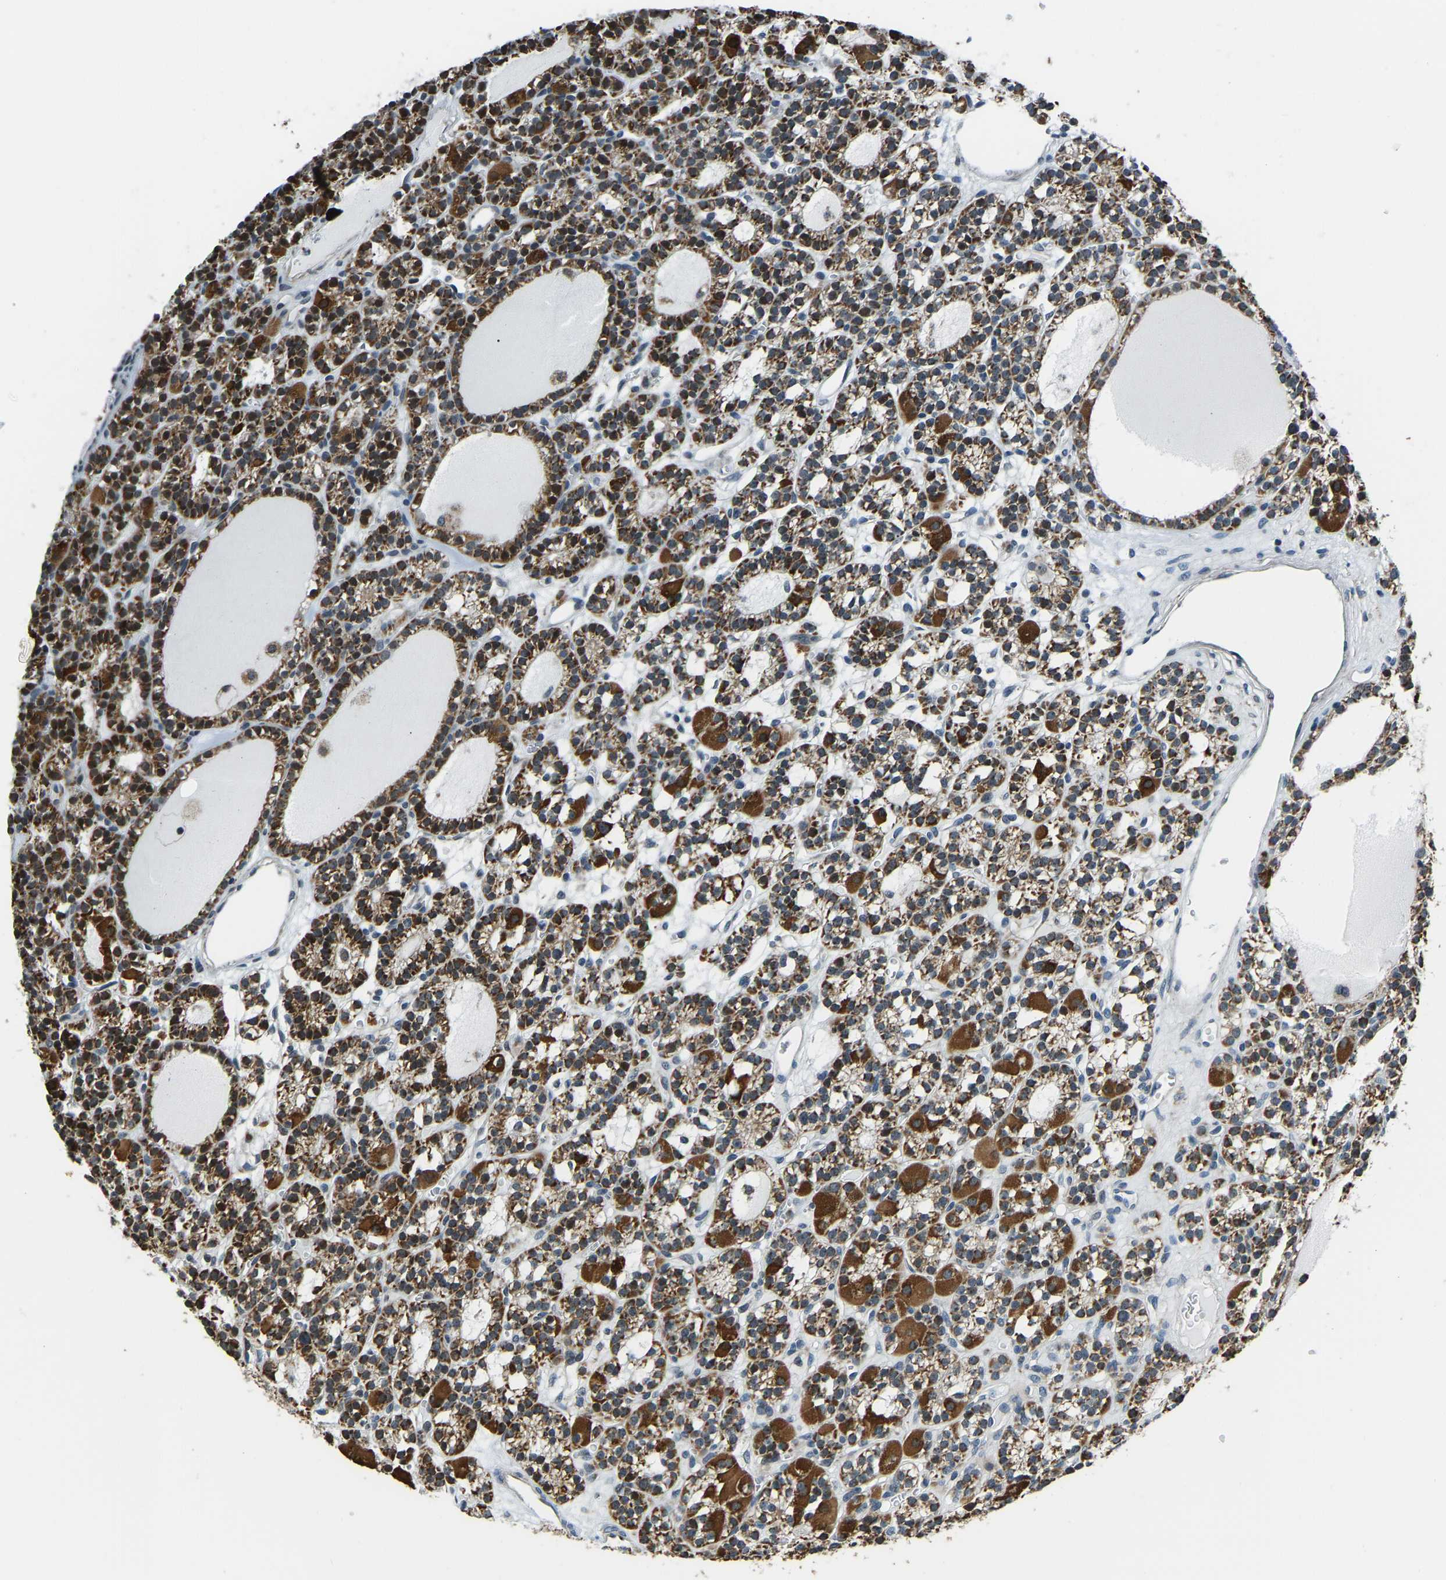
{"staining": {"intensity": "strong", "quantity": ">75%", "location": "cytoplasmic/membranous"}, "tissue": "parathyroid gland", "cell_type": "Glandular cells", "image_type": "normal", "snomed": [{"axis": "morphology", "description": "Normal tissue, NOS"}, {"axis": "morphology", "description": "Adenoma, NOS"}, {"axis": "topography", "description": "Parathyroid gland"}], "caption": "DAB immunohistochemical staining of unremarkable human parathyroid gland reveals strong cytoplasmic/membranous protein staining in approximately >75% of glandular cells.", "gene": "RBM33", "patient": {"sex": "female", "age": 58}}